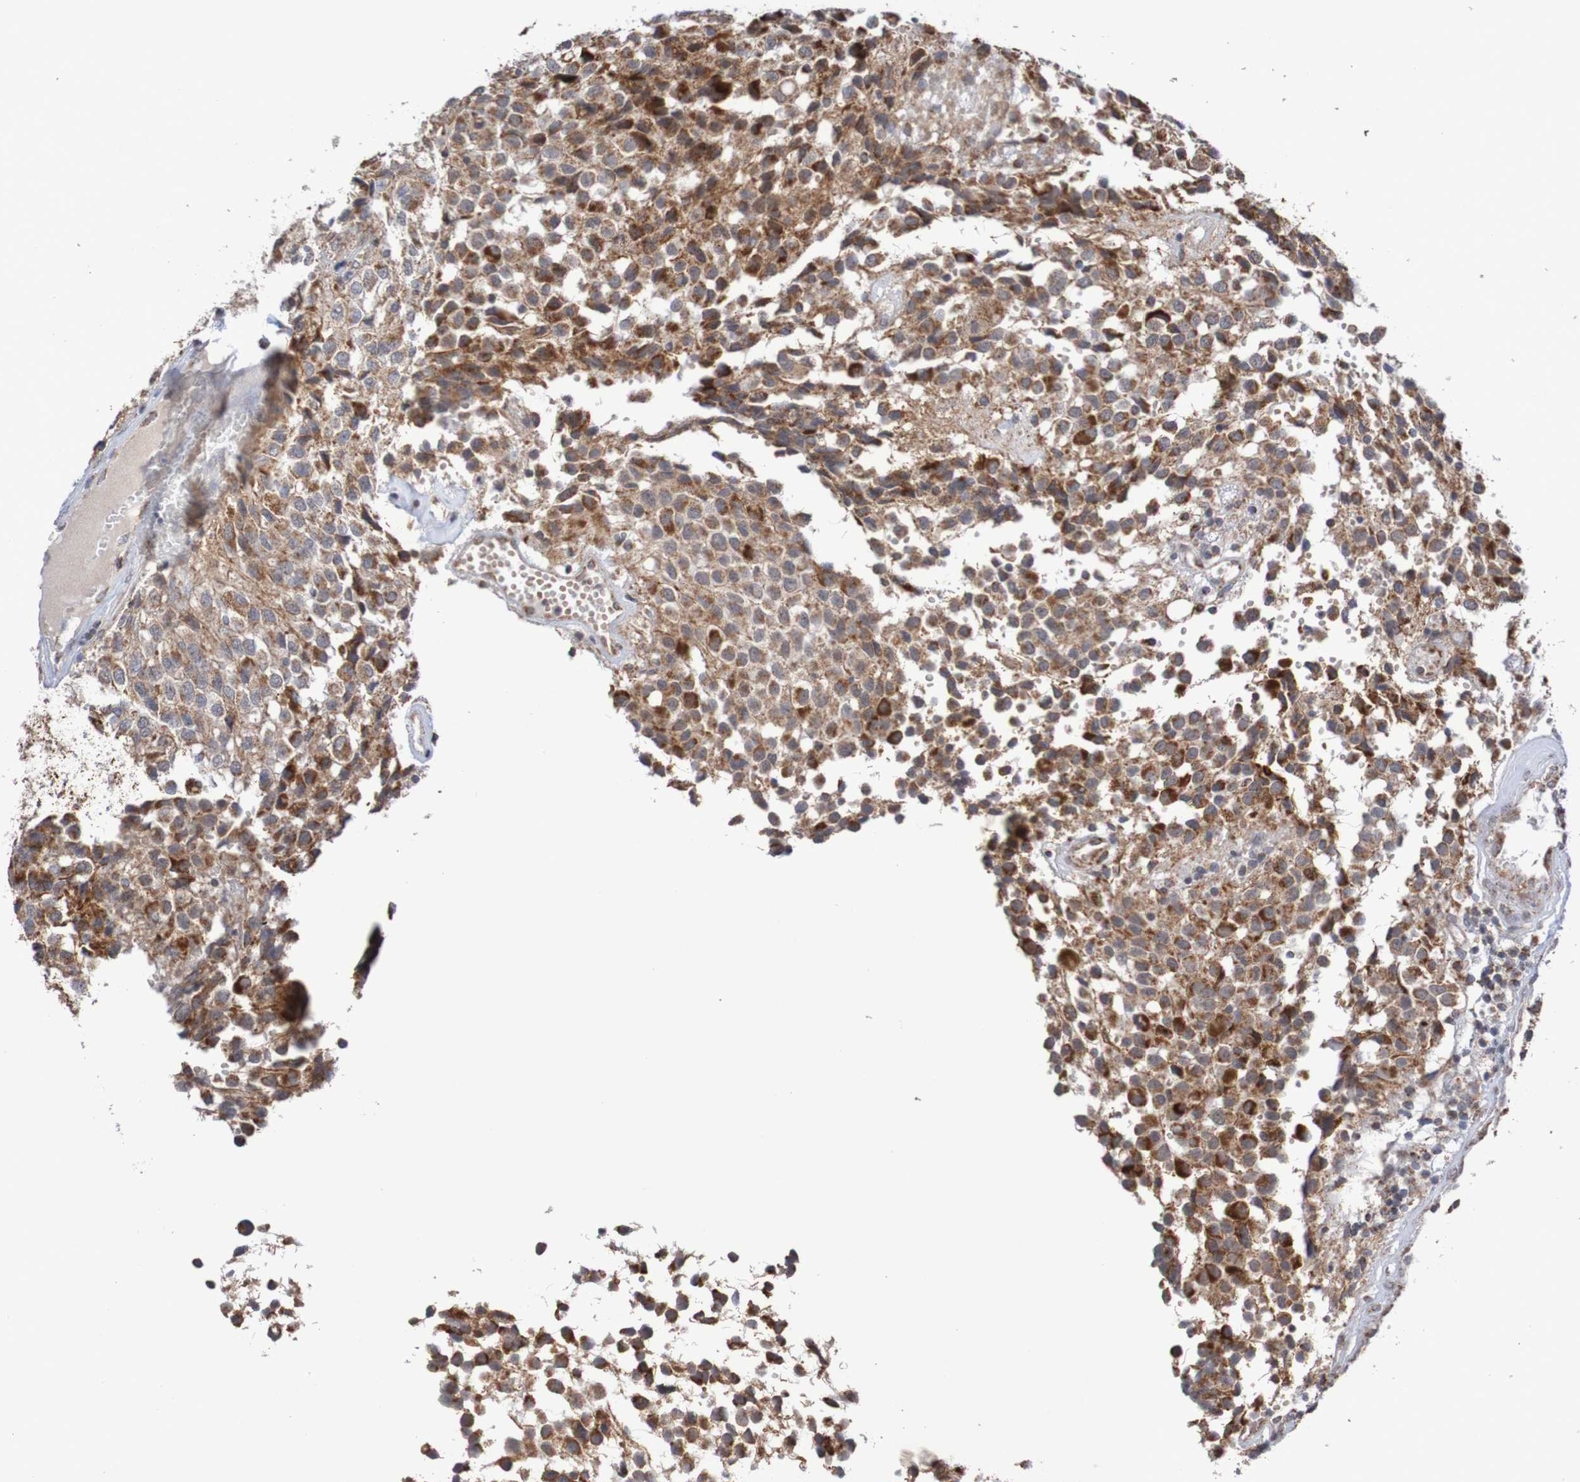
{"staining": {"intensity": "strong", "quantity": ">75%", "location": "cytoplasmic/membranous"}, "tissue": "glioma", "cell_type": "Tumor cells", "image_type": "cancer", "snomed": [{"axis": "morphology", "description": "Glioma, malignant, High grade"}, {"axis": "topography", "description": "Brain"}], "caption": "The image displays immunohistochemical staining of glioma. There is strong cytoplasmic/membranous positivity is identified in about >75% of tumor cells.", "gene": "DVL1", "patient": {"sex": "male", "age": 32}}